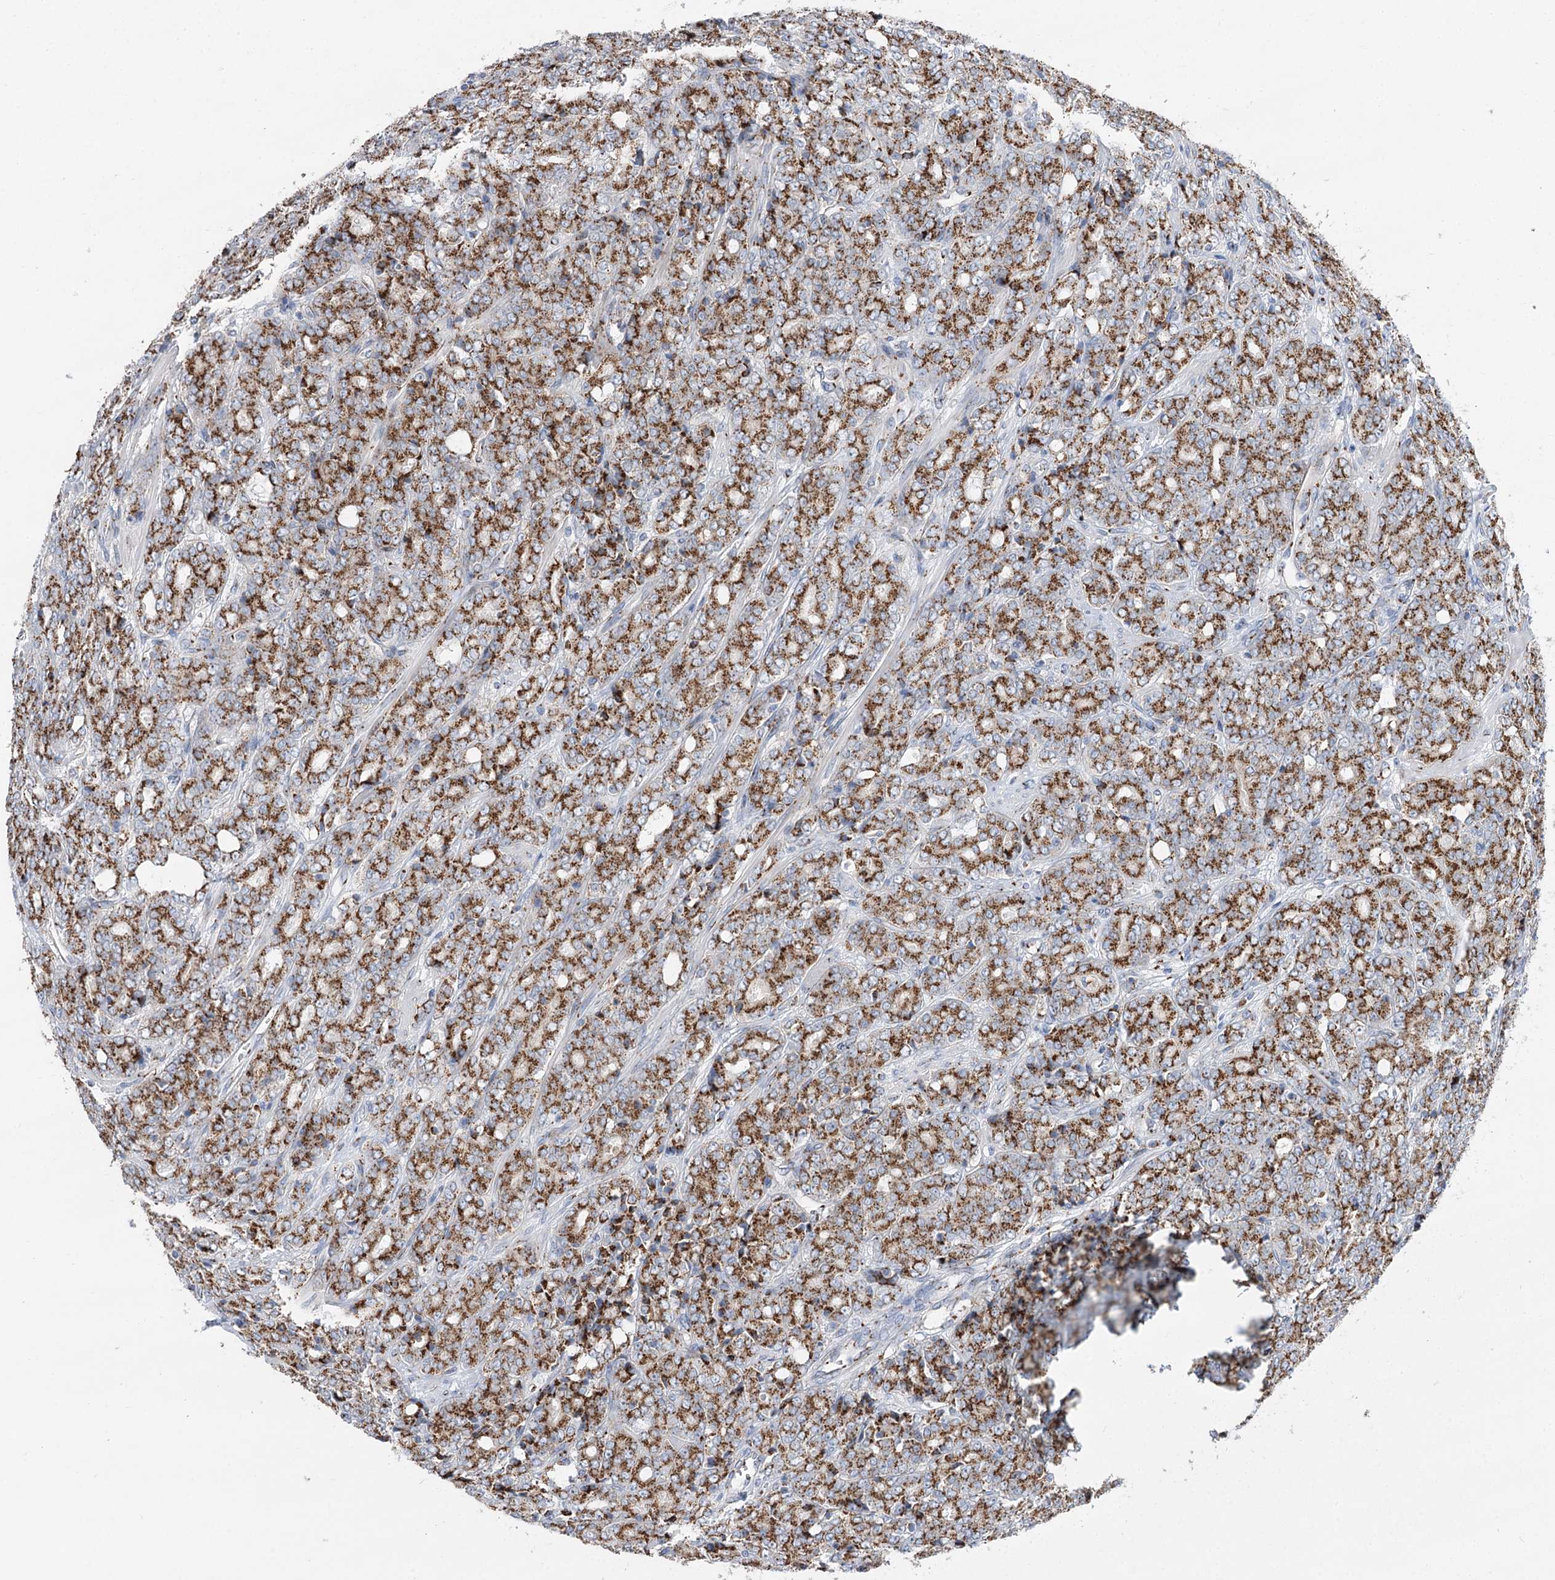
{"staining": {"intensity": "strong", "quantity": ">75%", "location": "cytoplasmic/membranous"}, "tissue": "prostate cancer", "cell_type": "Tumor cells", "image_type": "cancer", "snomed": [{"axis": "morphology", "description": "Adenocarcinoma, High grade"}, {"axis": "topography", "description": "Prostate"}], "caption": "DAB (3,3'-diaminobenzidine) immunohistochemical staining of human prostate cancer (adenocarcinoma (high-grade)) exhibits strong cytoplasmic/membranous protein staining in about >75% of tumor cells.", "gene": "TMEM165", "patient": {"sex": "male", "age": 62}}